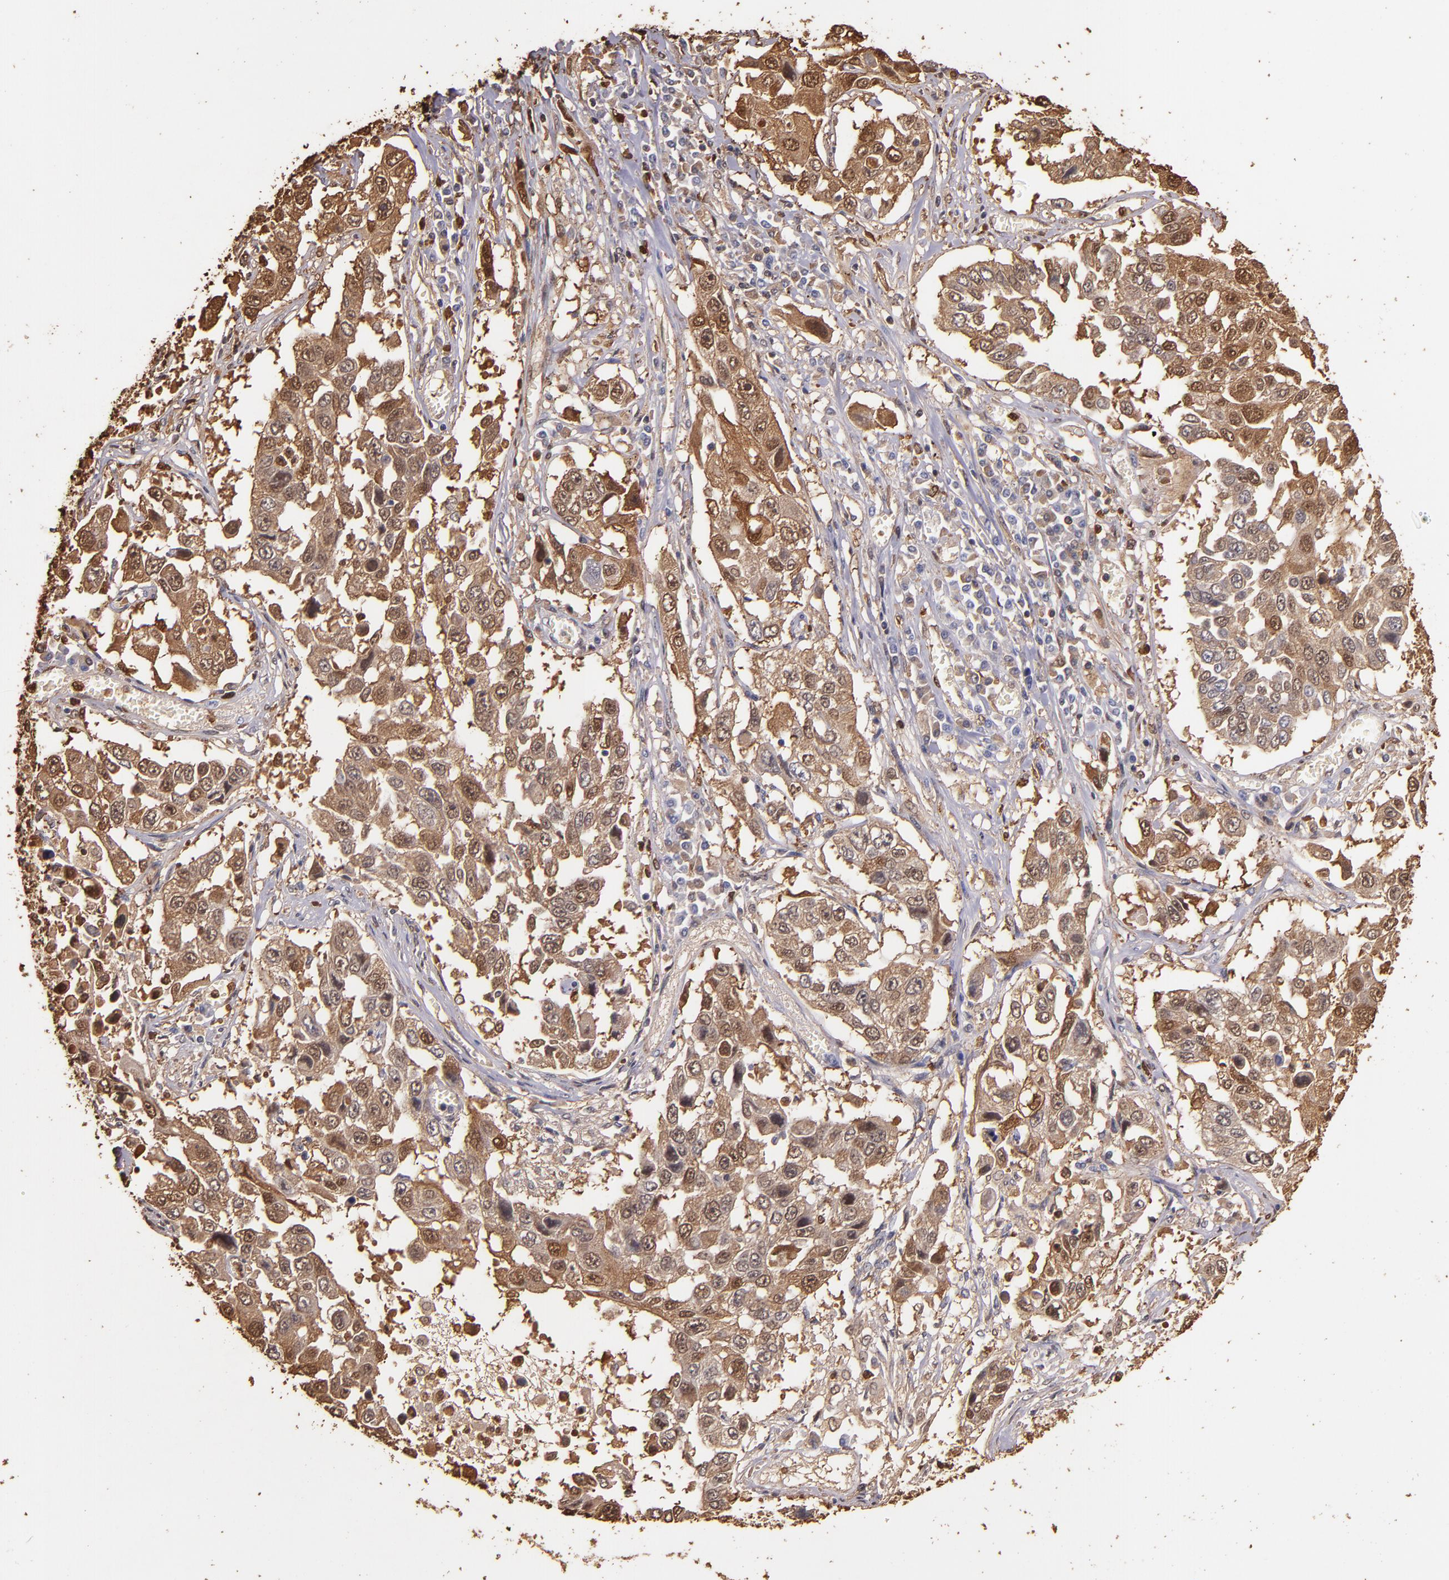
{"staining": {"intensity": "strong", "quantity": ">75%", "location": "cytoplasmic/membranous,nuclear"}, "tissue": "lung cancer", "cell_type": "Tumor cells", "image_type": "cancer", "snomed": [{"axis": "morphology", "description": "Squamous cell carcinoma, NOS"}, {"axis": "topography", "description": "Lung"}], "caption": "The immunohistochemical stain shows strong cytoplasmic/membranous and nuclear positivity in tumor cells of squamous cell carcinoma (lung) tissue.", "gene": "S100A6", "patient": {"sex": "male", "age": 71}}